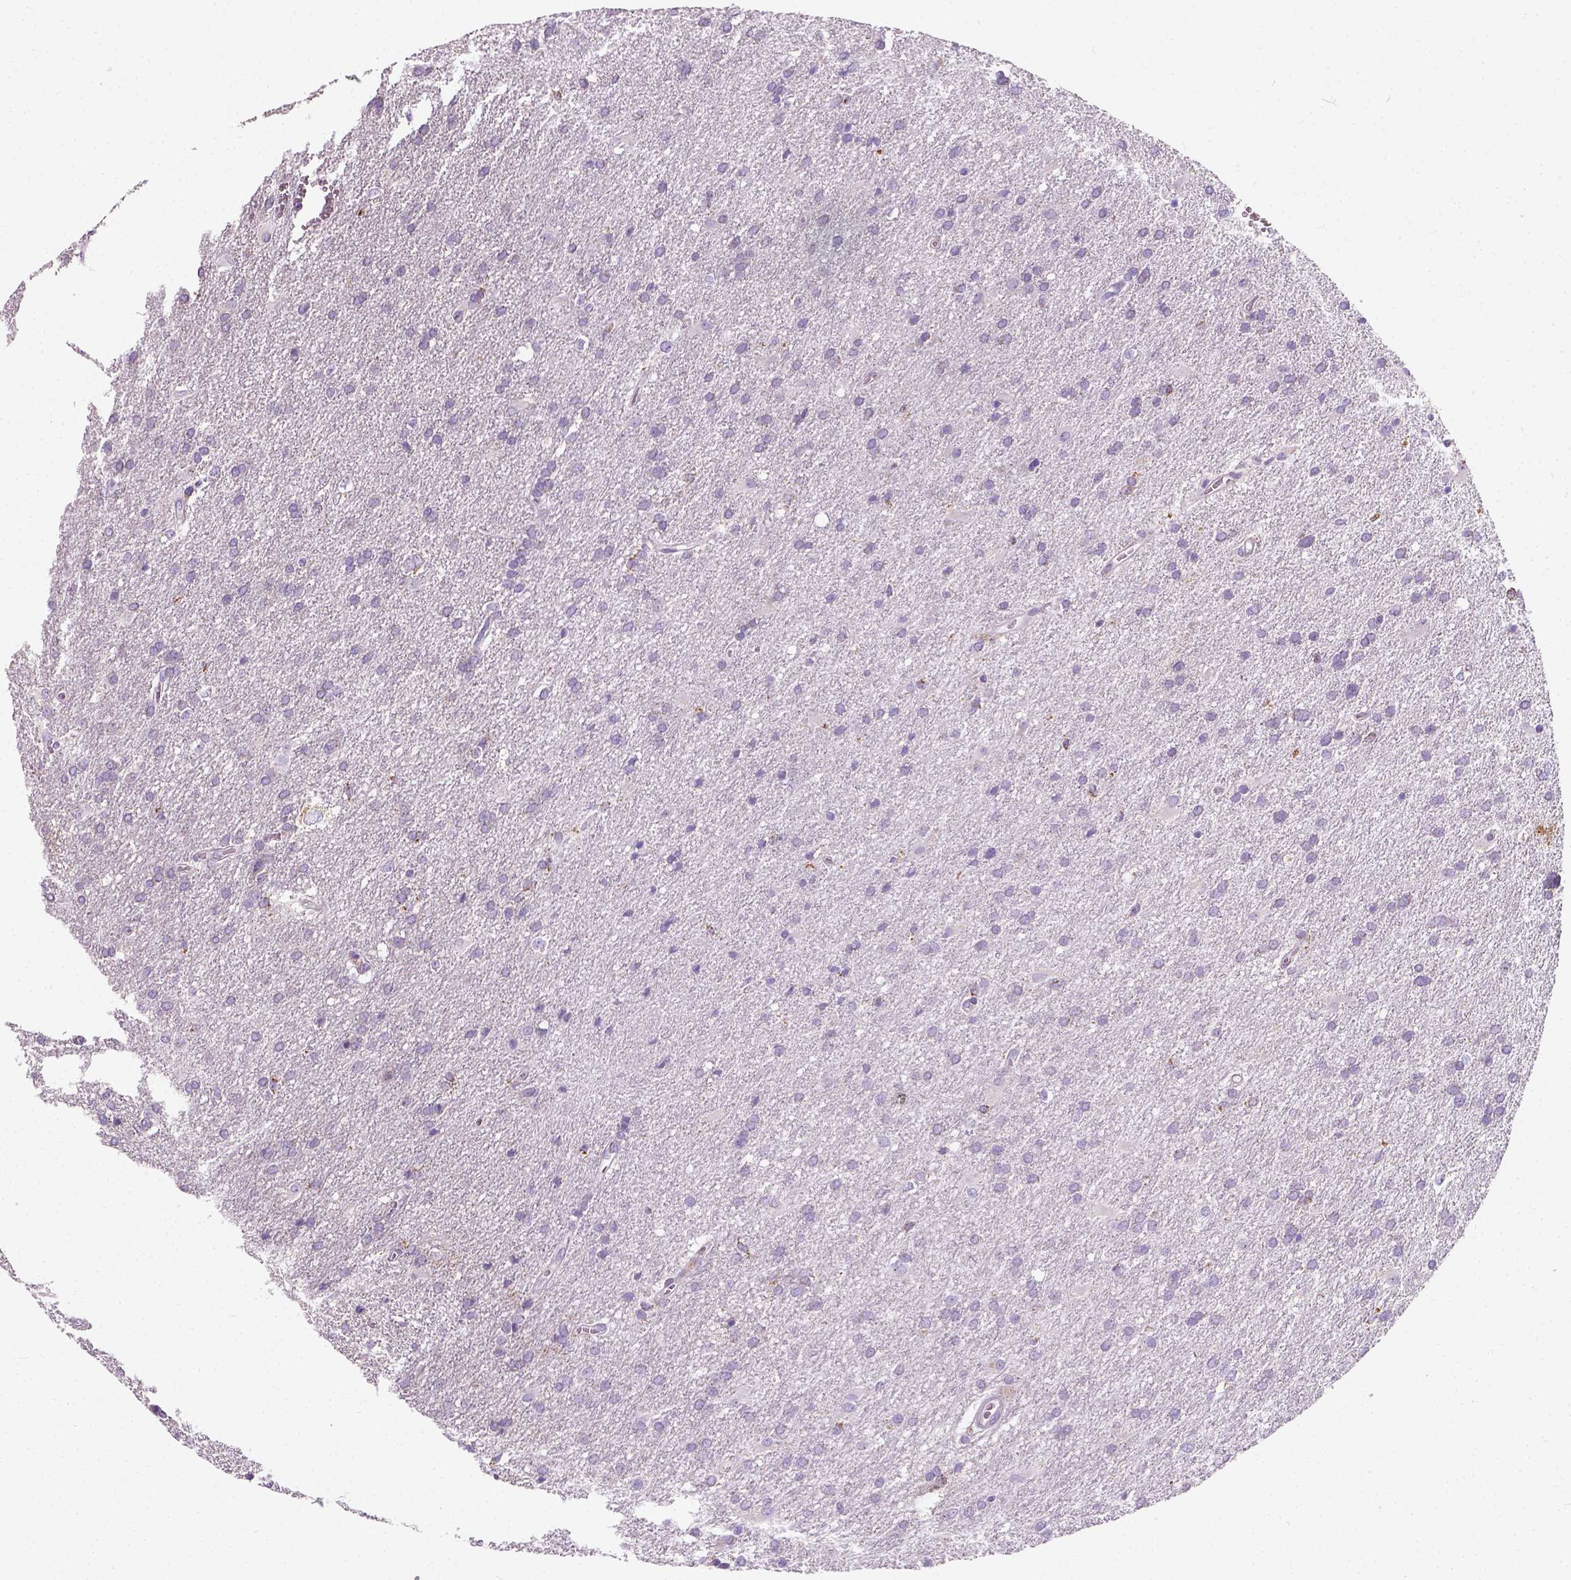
{"staining": {"intensity": "negative", "quantity": "none", "location": "none"}, "tissue": "glioma", "cell_type": "Tumor cells", "image_type": "cancer", "snomed": [{"axis": "morphology", "description": "Glioma, malignant, Low grade"}, {"axis": "topography", "description": "Brain"}], "caption": "IHC histopathology image of human glioma stained for a protein (brown), which shows no expression in tumor cells.", "gene": "CHODL", "patient": {"sex": "male", "age": 66}}